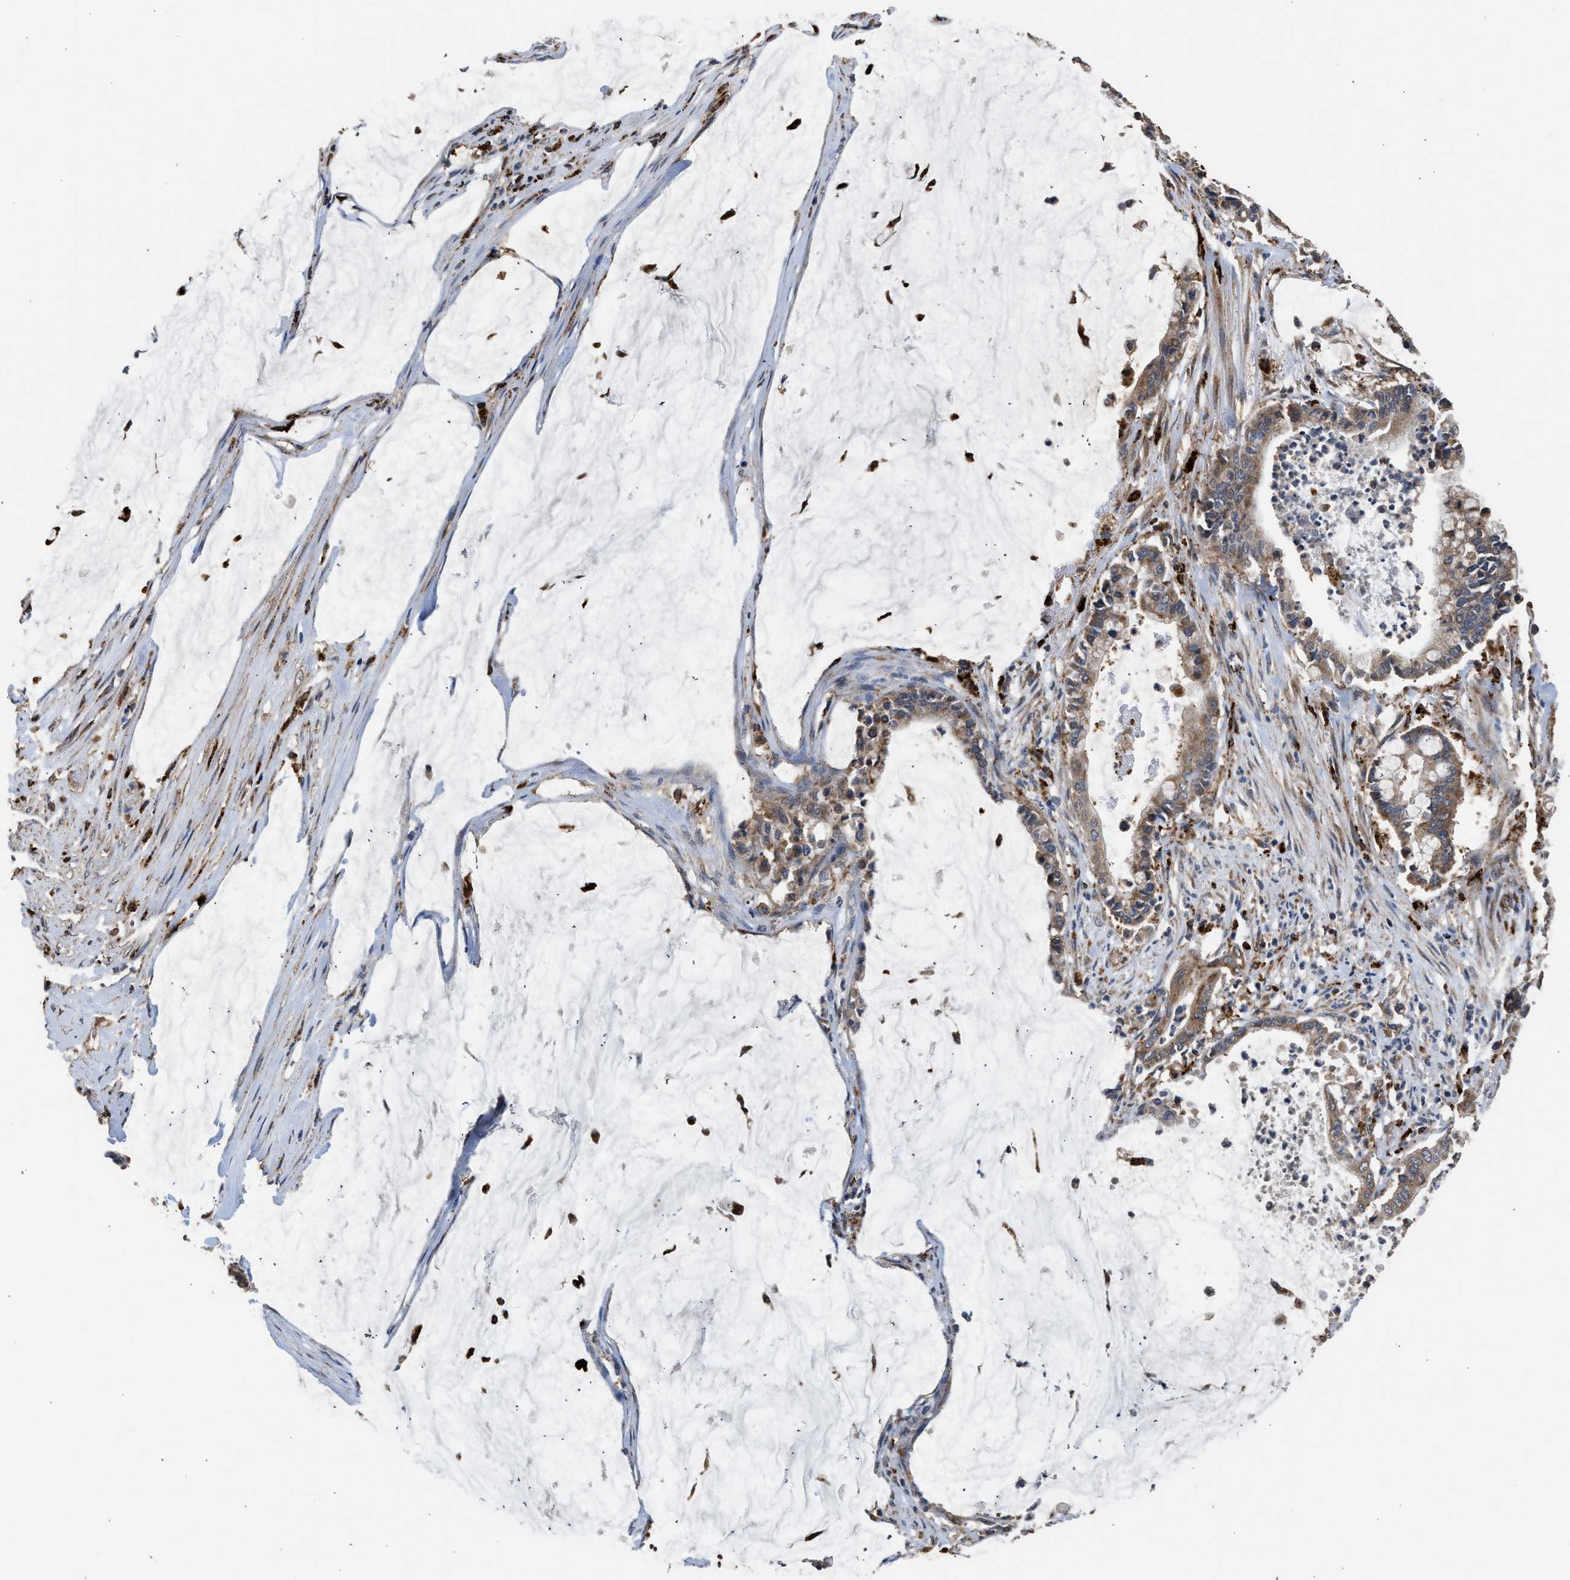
{"staining": {"intensity": "moderate", "quantity": ">75%", "location": "cytoplasmic/membranous"}, "tissue": "pancreatic cancer", "cell_type": "Tumor cells", "image_type": "cancer", "snomed": [{"axis": "morphology", "description": "Adenocarcinoma, NOS"}, {"axis": "topography", "description": "Pancreas"}], "caption": "Adenocarcinoma (pancreatic) stained with a protein marker reveals moderate staining in tumor cells.", "gene": "CTSV", "patient": {"sex": "male", "age": 41}}